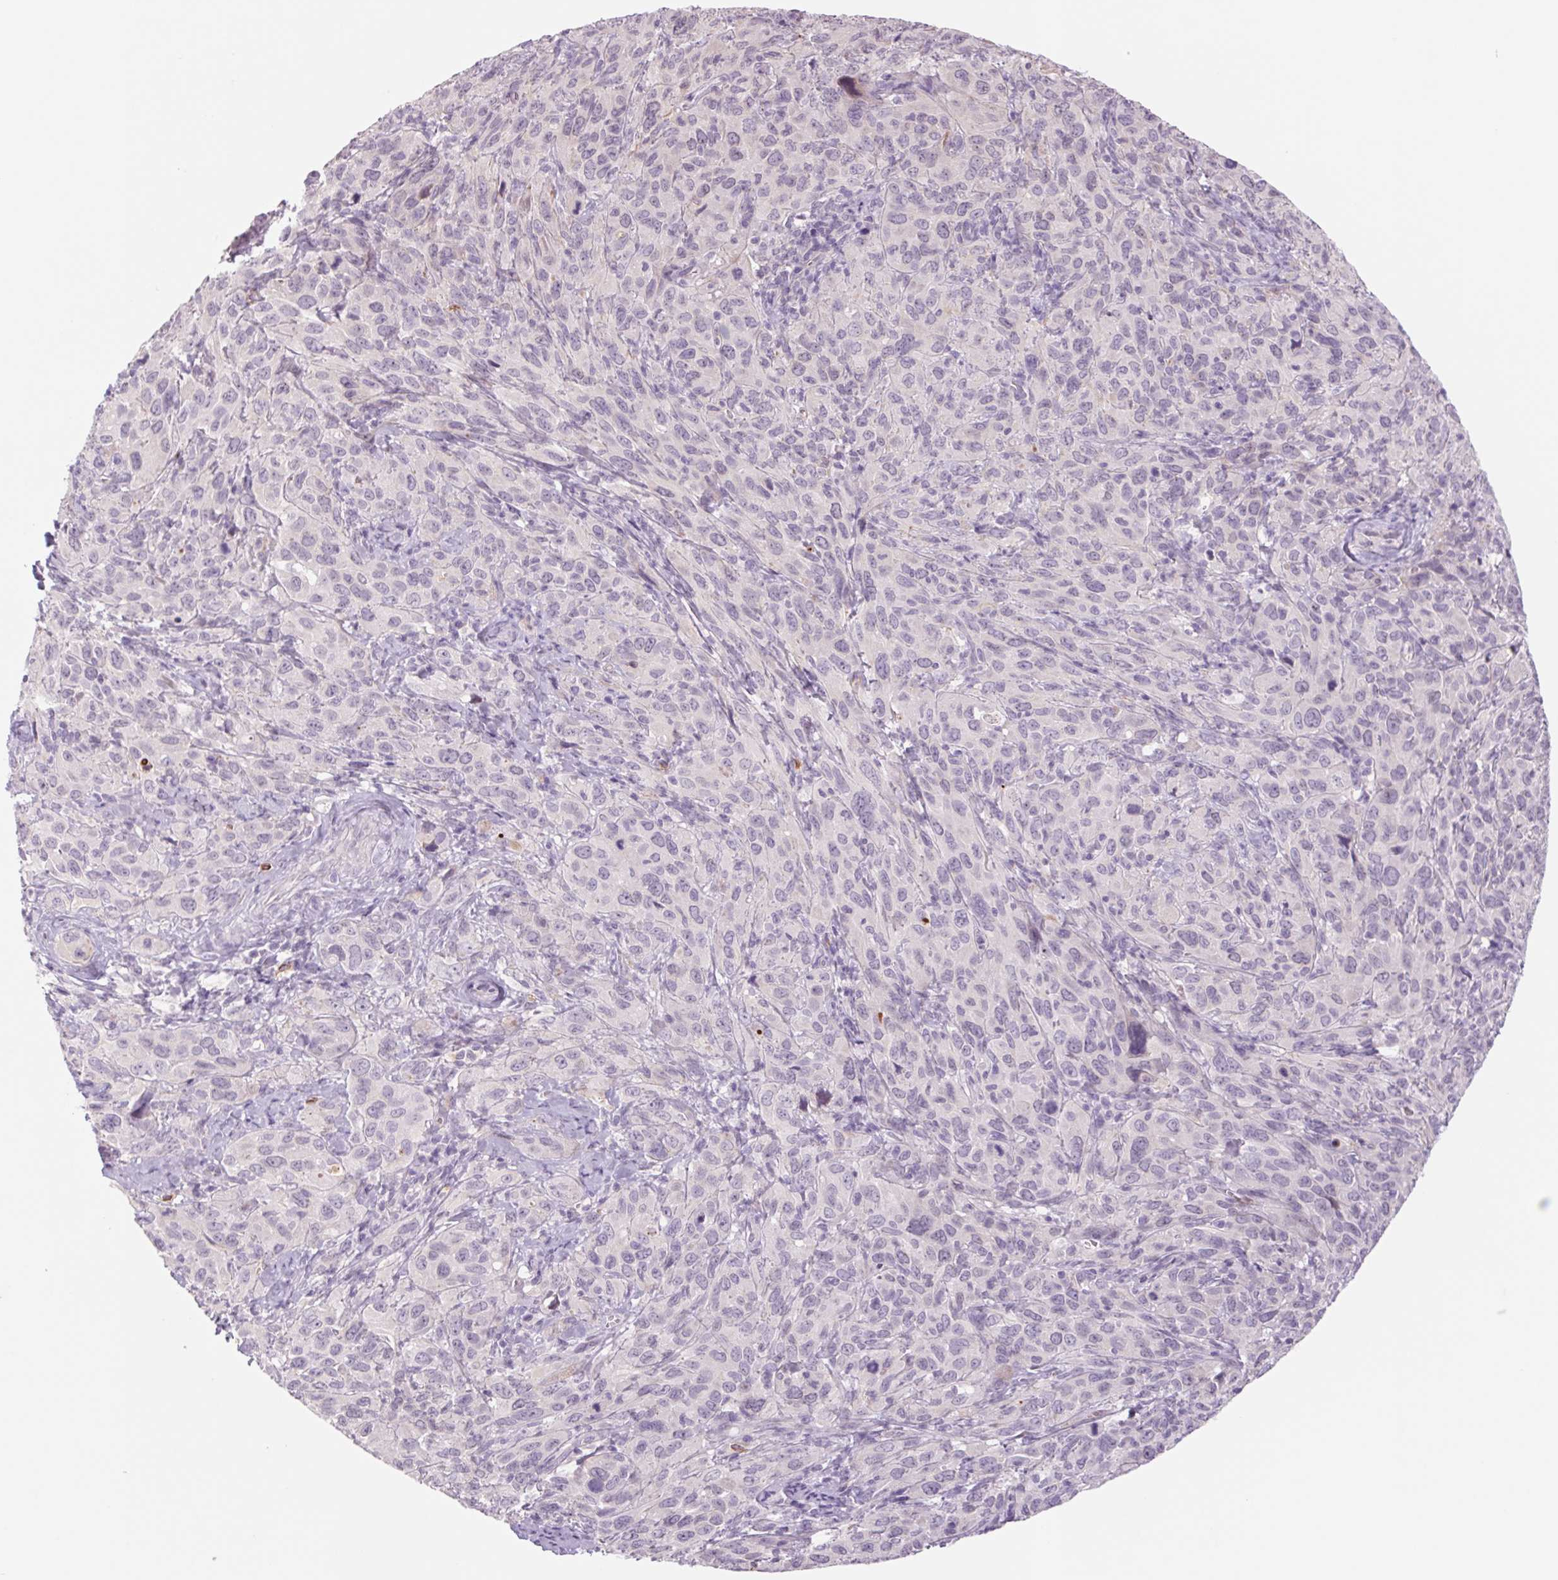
{"staining": {"intensity": "negative", "quantity": "none", "location": "none"}, "tissue": "cervical cancer", "cell_type": "Tumor cells", "image_type": "cancer", "snomed": [{"axis": "morphology", "description": "Normal tissue, NOS"}, {"axis": "morphology", "description": "Squamous cell carcinoma, NOS"}, {"axis": "topography", "description": "Cervix"}], "caption": "IHC photomicrograph of human squamous cell carcinoma (cervical) stained for a protein (brown), which displays no expression in tumor cells. (DAB (3,3'-diaminobenzidine) IHC, high magnification).", "gene": "KRT1", "patient": {"sex": "female", "age": 51}}